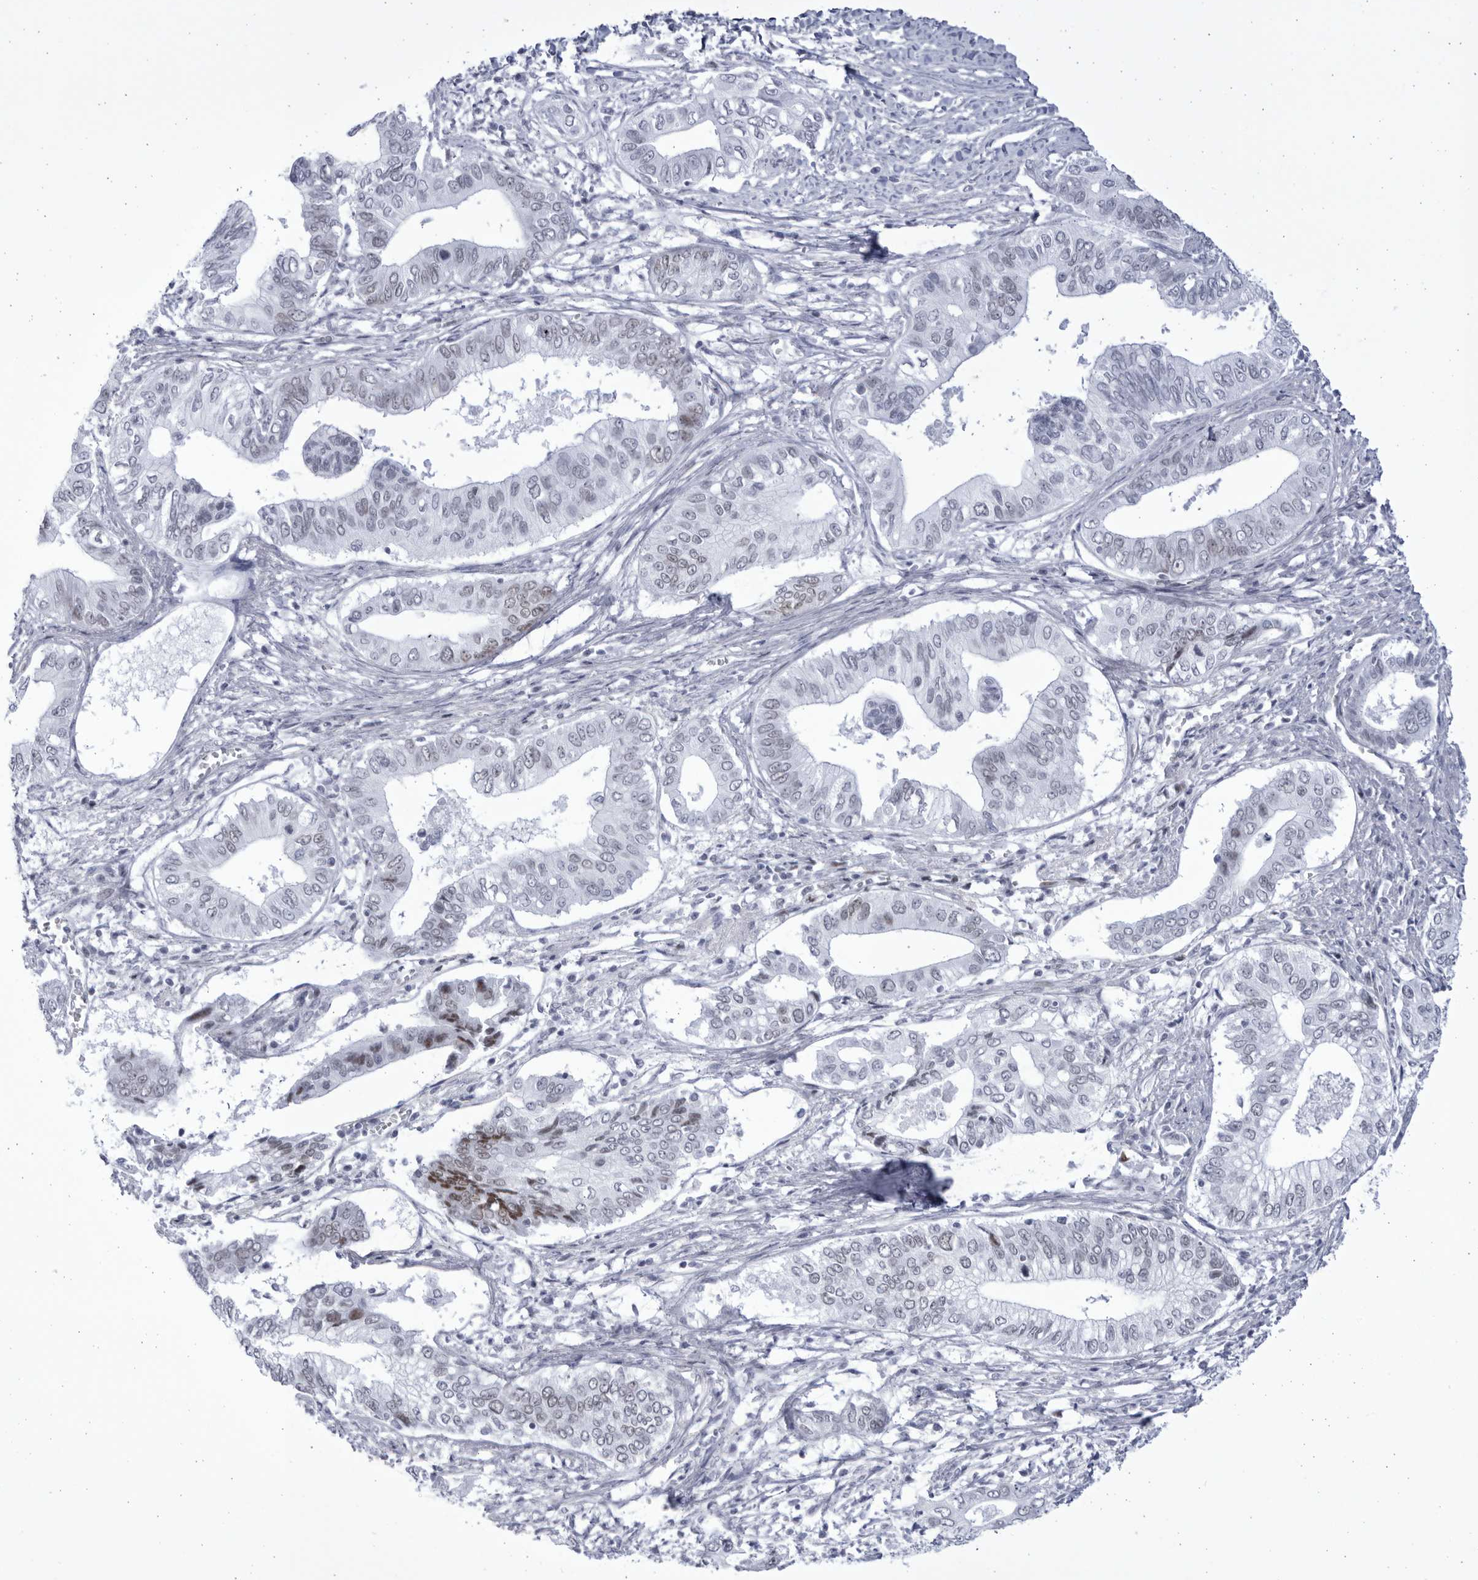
{"staining": {"intensity": "weak", "quantity": "<25%", "location": "nuclear"}, "tissue": "pancreatic cancer", "cell_type": "Tumor cells", "image_type": "cancer", "snomed": [{"axis": "morphology", "description": "Normal tissue, NOS"}, {"axis": "morphology", "description": "Adenocarcinoma, NOS"}, {"axis": "topography", "description": "Pancreas"}, {"axis": "topography", "description": "Peripheral nerve tissue"}], "caption": "Tumor cells are negative for protein expression in human pancreatic adenocarcinoma.", "gene": "CCDC181", "patient": {"sex": "male", "age": 59}}